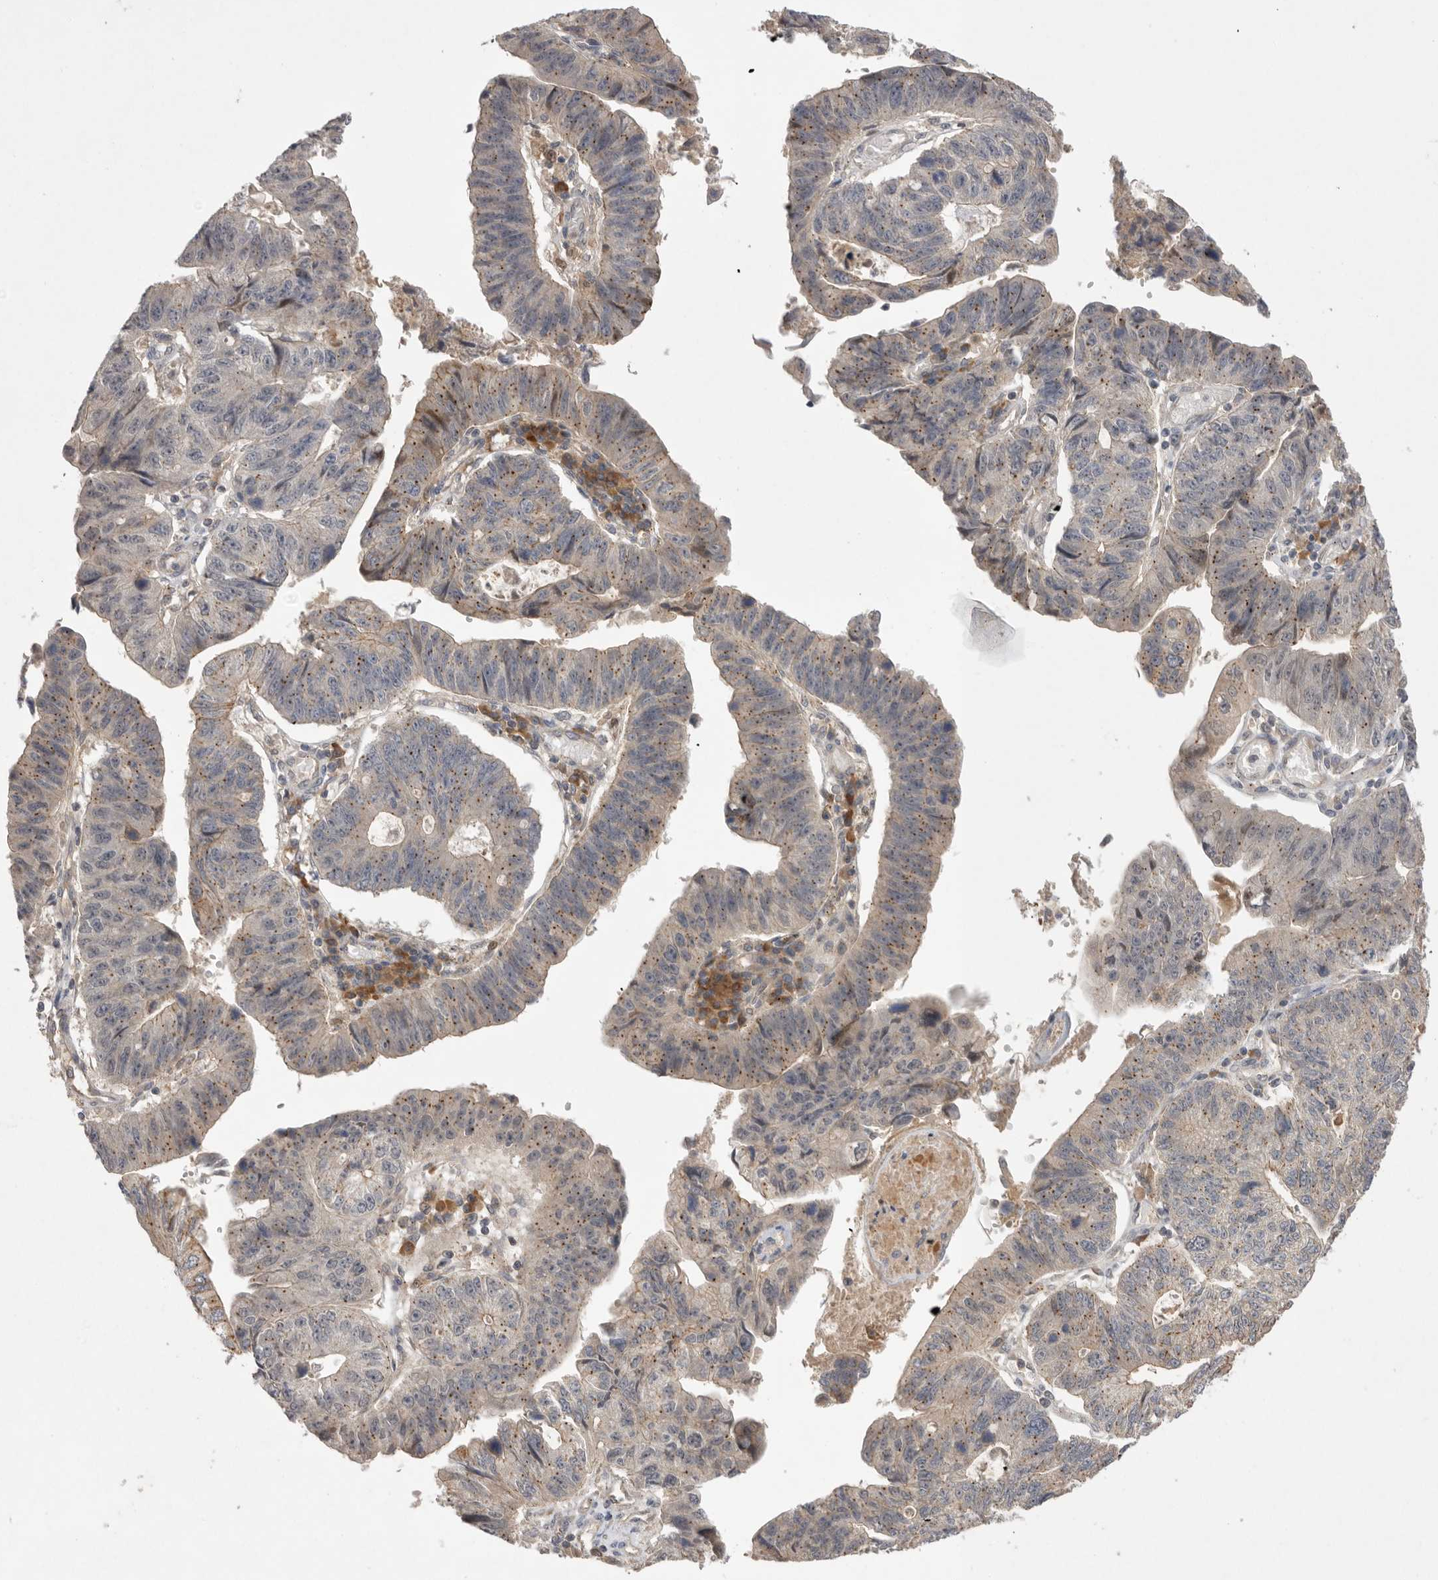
{"staining": {"intensity": "weak", "quantity": ">75%", "location": "cytoplasmic/membranous"}, "tissue": "stomach cancer", "cell_type": "Tumor cells", "image_type": "cancer", "snomed": [{"axis": "morphology", "description": "Adenocarcinoma, NOS"}, {"axis": "topography", "description": "Stomach"}], "caption": "A low amount of weak cytoplasmic/membranous staining is present in approximately >75% of tumor cells in stomach adenocarcinoma tissue.", "gene": "NRCAM", "patient": {"sex": "male", "age": 59}}